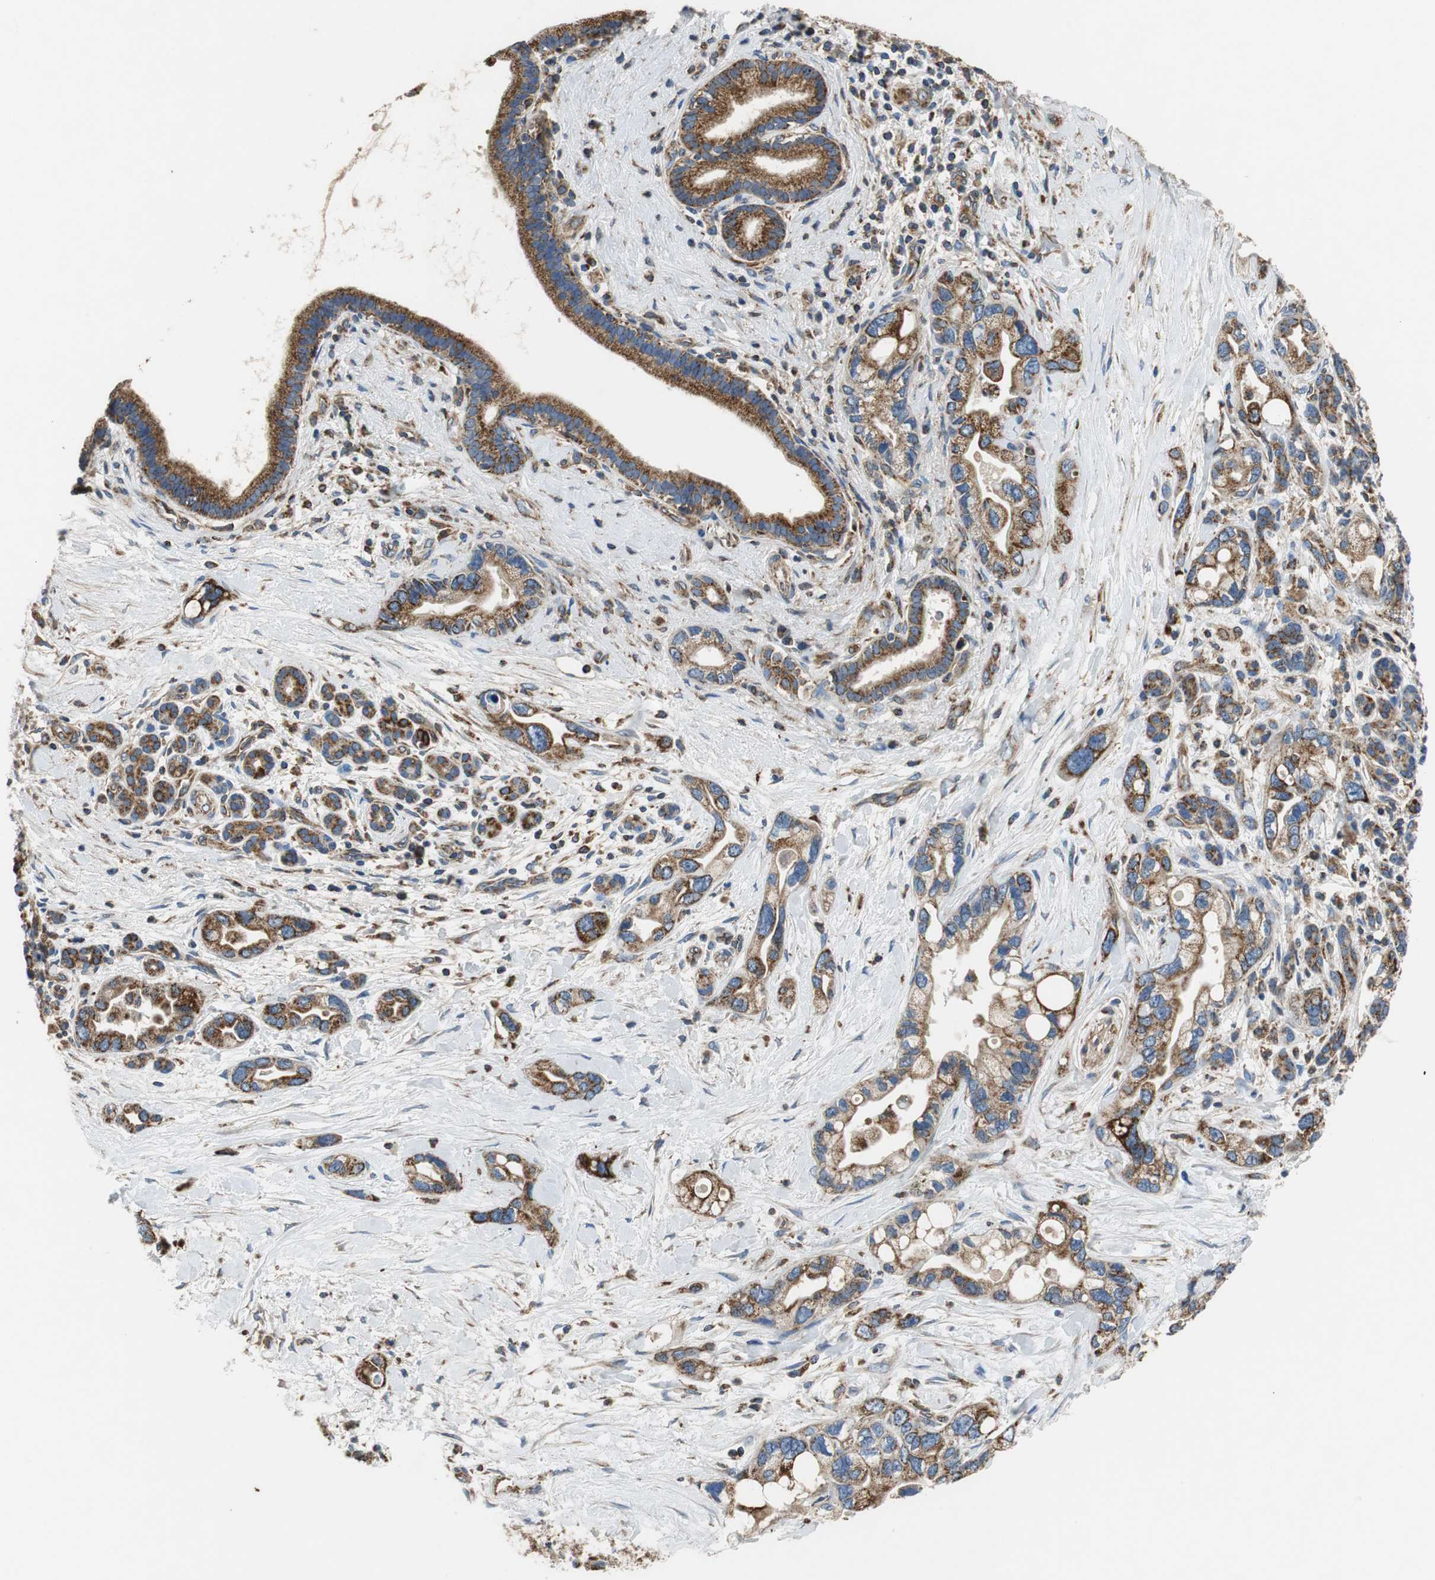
{"staining": {"intensity": "strong", "quantity": ">75%", "location": "cytoplasmic/membranous"}, "tissue": "pancreatic cancer", "cell_type": "Tumor cells", "image_type": "cancer", "snomed": [{"axis": "morphology", "description": "Adenocarcinoma, NOS"}, {"axis": "topography", "description": "Pancreas"}], "caption": "DAB (3,3'-diaminobenzidine) immunohistochemical staining of human pancreatic cancer displays strong cytoplasmic/membranous protein positivity in about >75% of tumor cells. The protein is stained brown, and the nuclei are stained in blue (DAB (3,3'-diaminobenzidine) IHC with brightfield microscopy, high magnification).", "gene": "GSTK1", "patient": {"sex": "female", "age": 77}}